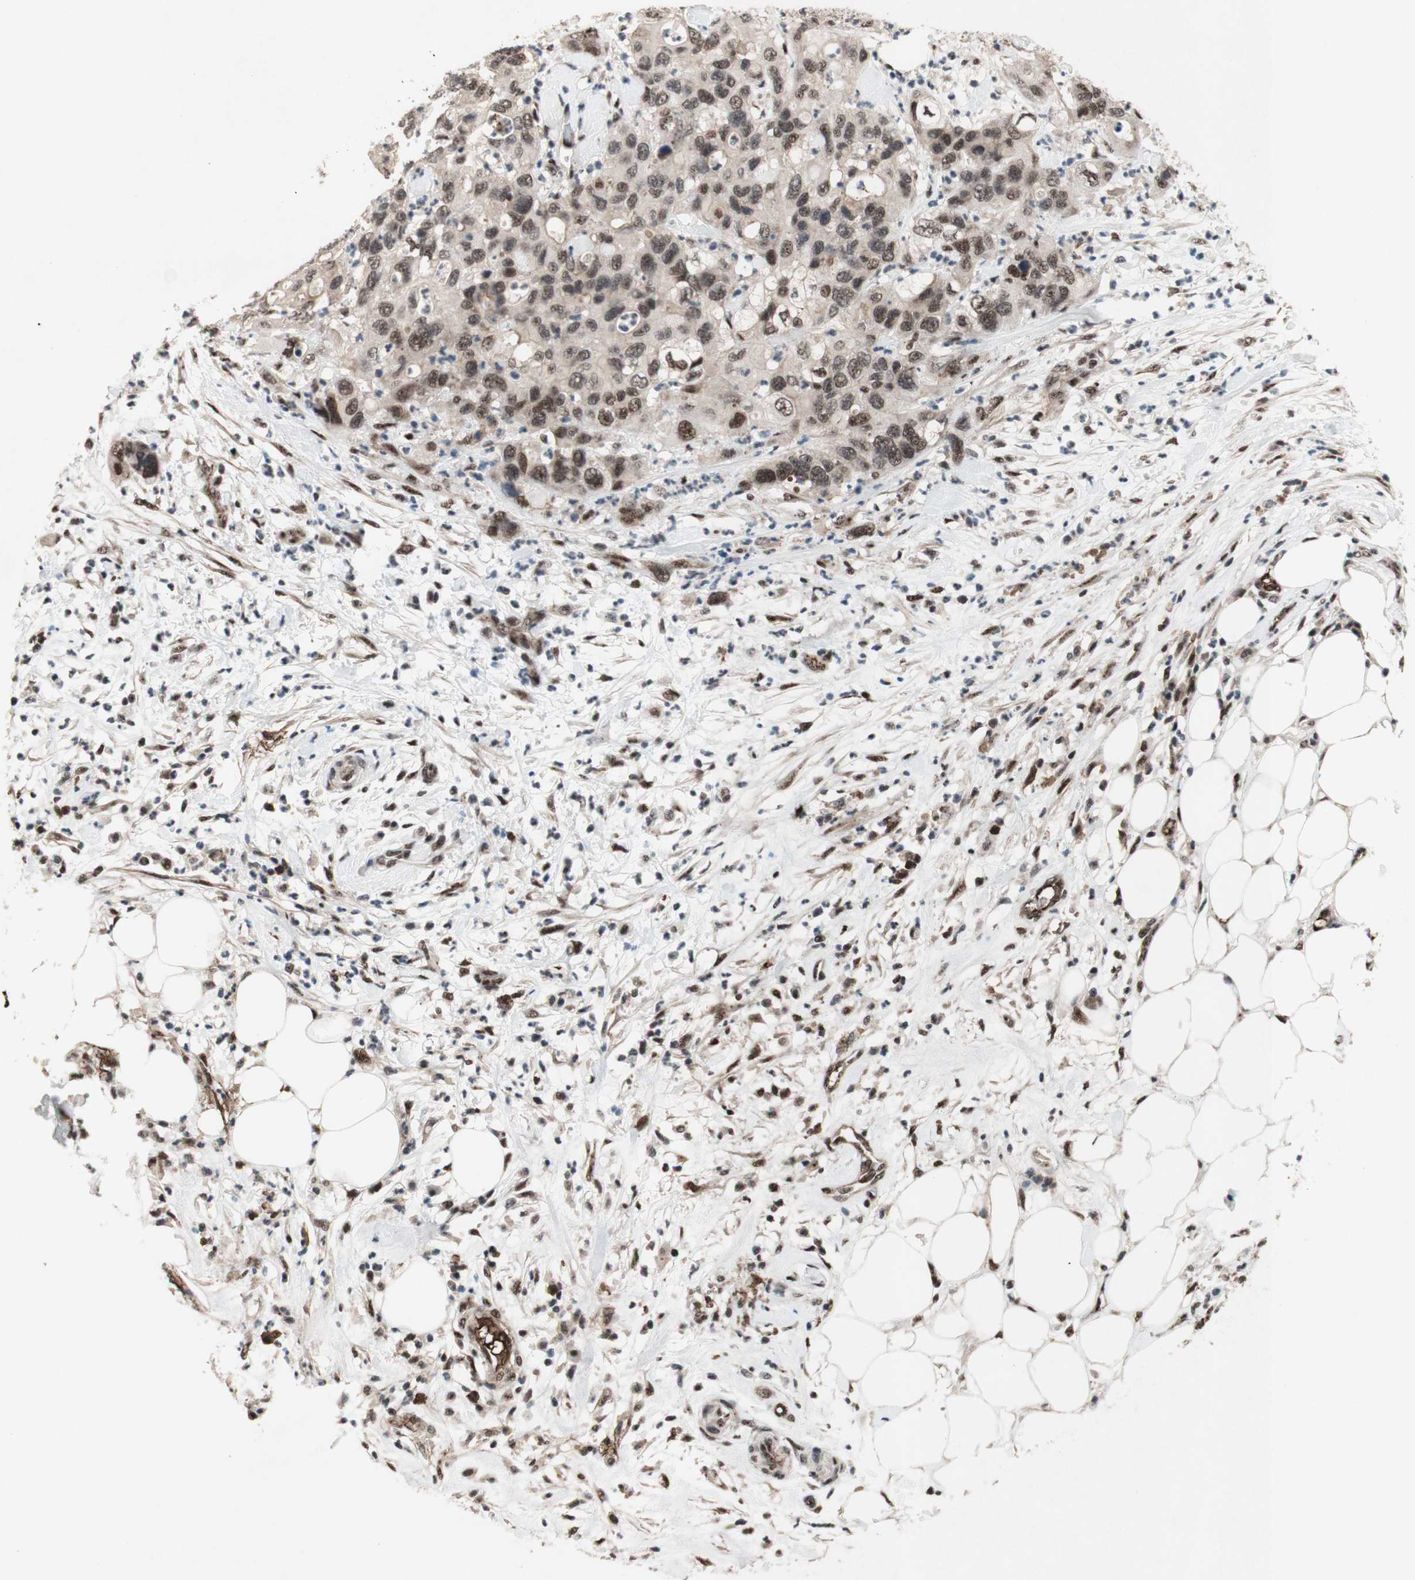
{"staining": {"intensity": "moderate", "quantity": ">75%", "location": "nuclear"}, "tissue": "pancreatic cancer", "cell_type": "Tumor cells", "image_type": "cancer", "snomed": [{"axis": "morphology", "description": "Adenocarcinoma, NOS"}, {"axis": "topography", "description": "Pancreas"}], "caption": "The image reveals staining of pancreatic cancer, revealing moderate nuclear protein positivity (brown color) within tumor cells.", "gene": "TLE1", "patient": {"sex": "female", "age": 71}}